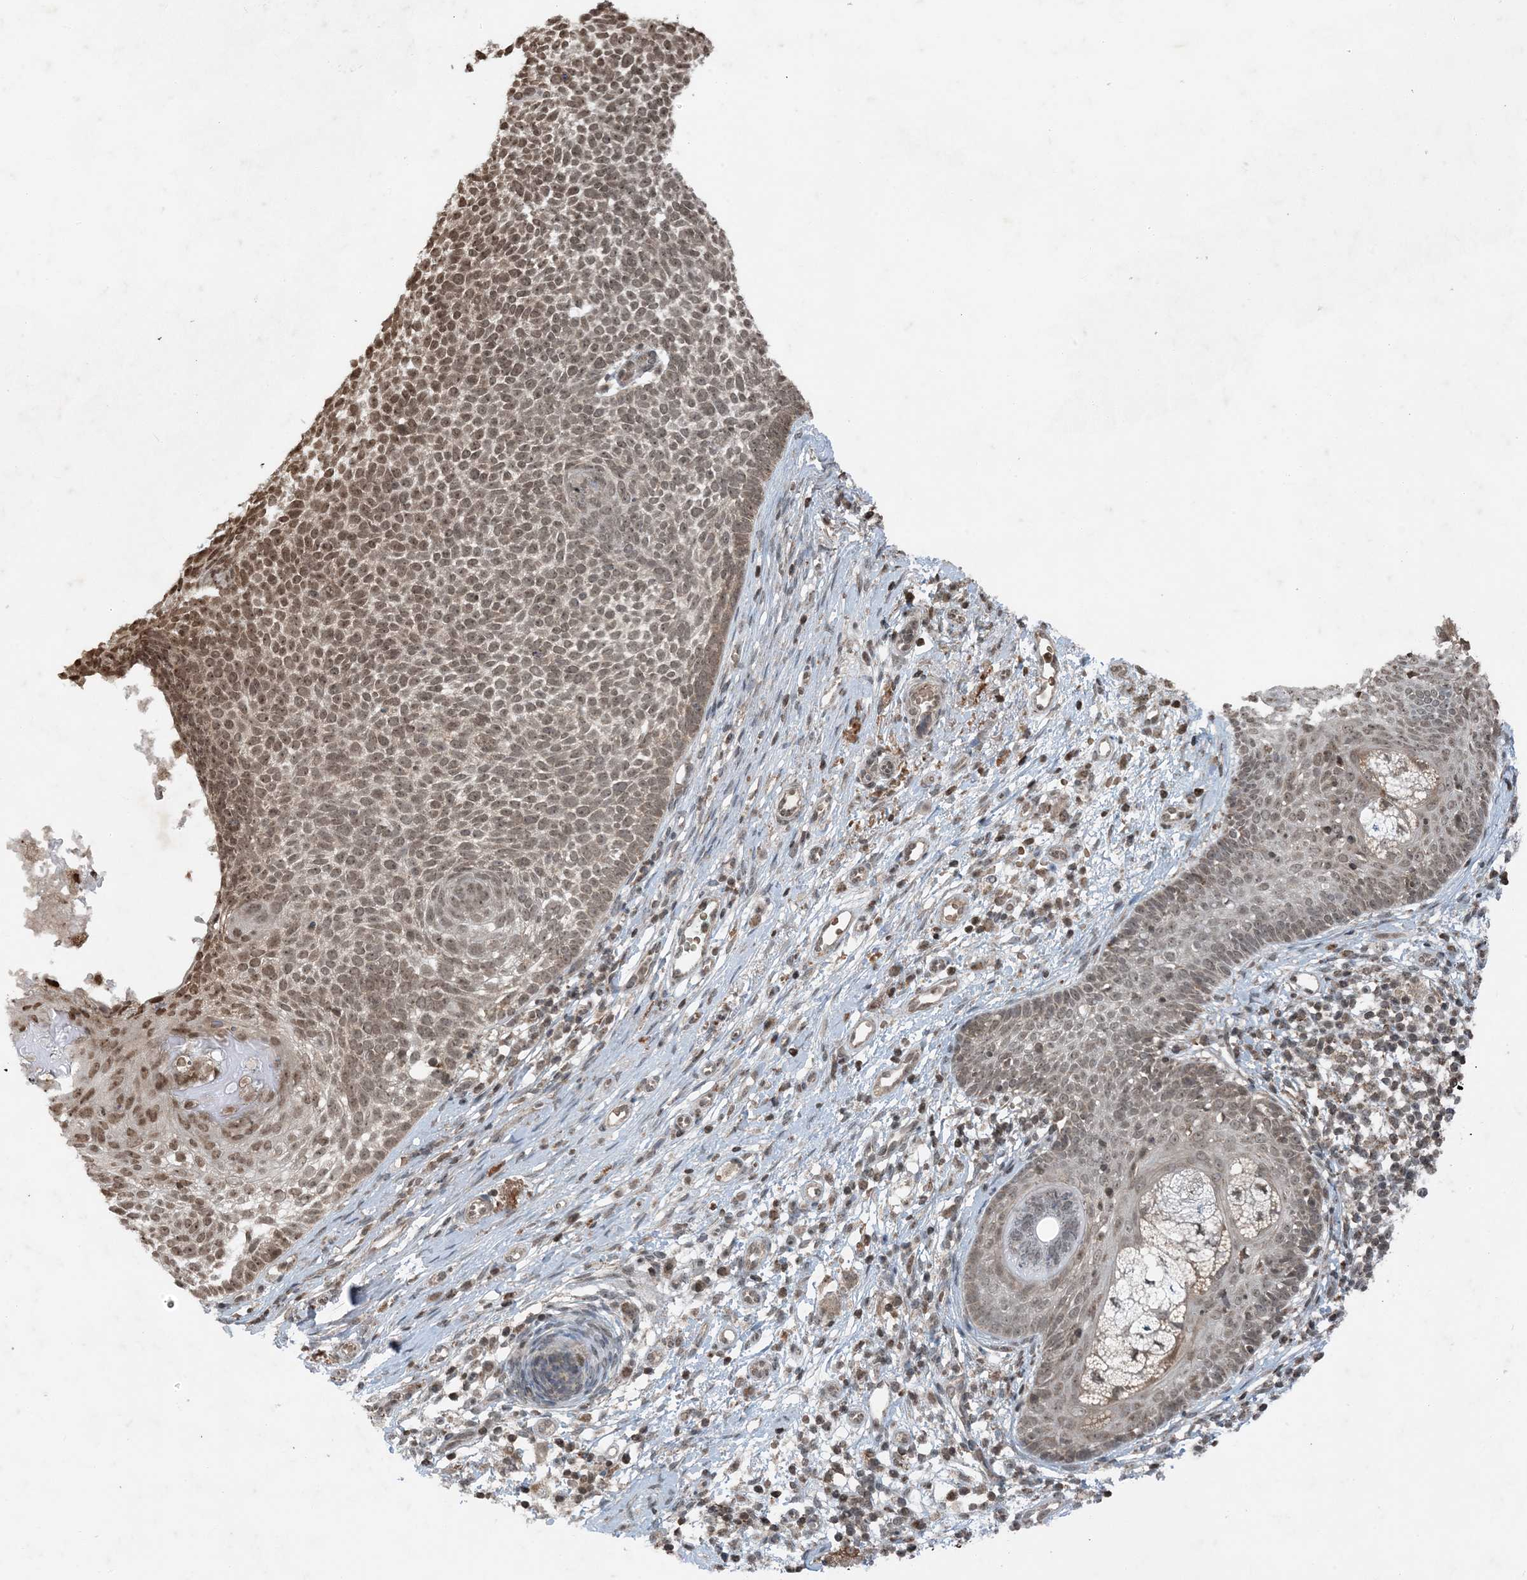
{"staining": {"intensity": "moderate", "quantity": ">75%", "location": "nuclear"}, "tissue": "skin cancer", "cell_type": "Tumor cells", "image_type": "cancer", "snomed": [{"axis": "morphology", "description": "Basal cell carcinoma"}, {"axis": "topography", "description": "Skin"}], "caption": "Protein staining of skin cancer (basal cell carcinoma) tissue reveals moderate nuclear expression in about >75% of tumor cells. (DAB (3,3'-diaminobenzidine) = brown stain, brightfield microscopy at high magnification).", "gene": "ZFAND2B", "patient": {"sex": "female", "age": 81}}